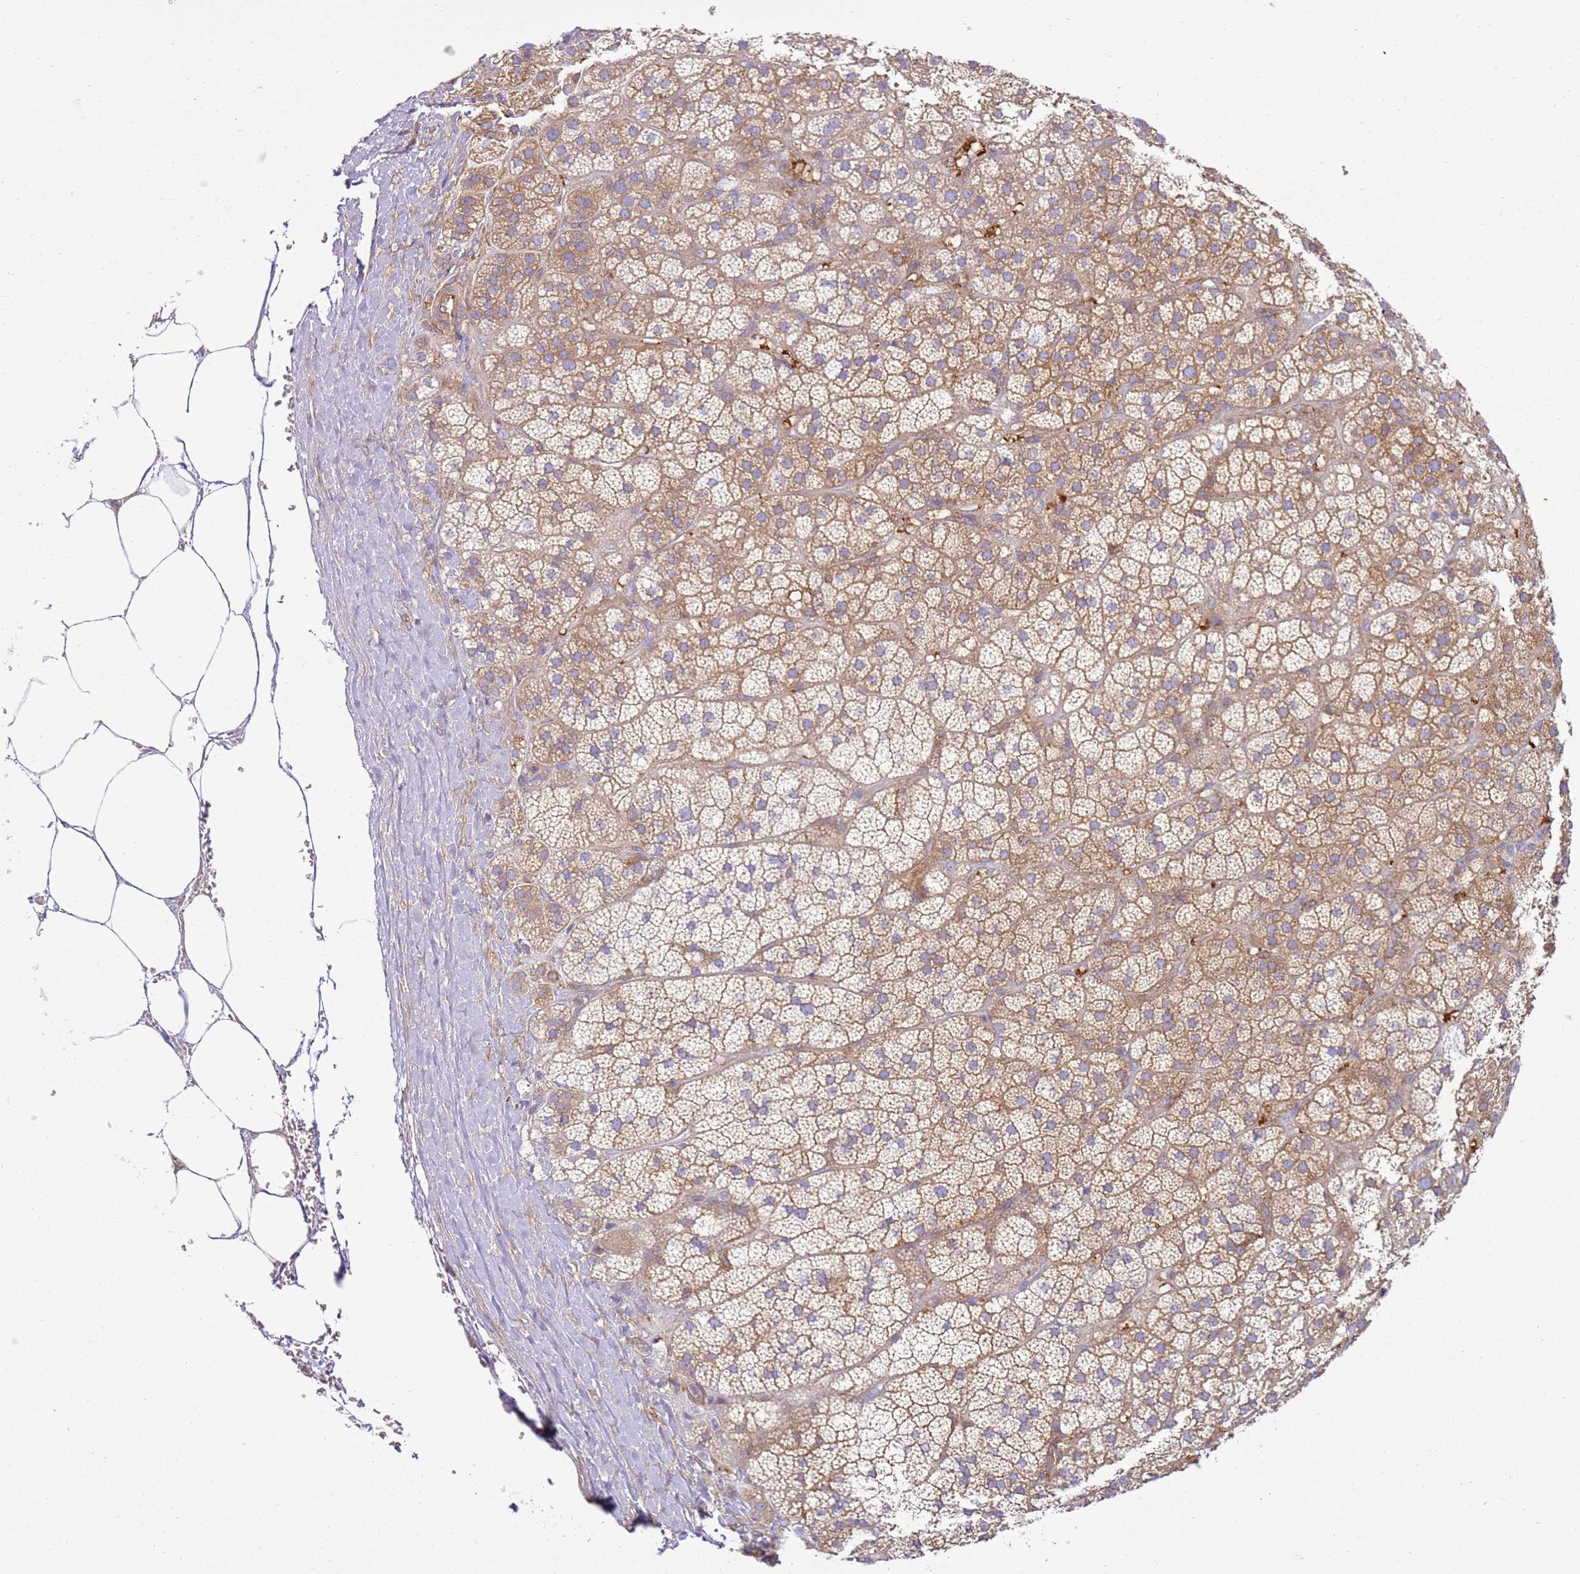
{"staining": {"intensity": "moderate", "quantity": "25%-75%", "location": "cytoplasmic/membranous"}, "tissue": "adrenal gland", "cell_type": "Glandular cells", "image_type": "normal", "snomed": [{"axis": "morphology", "description": "Normal tissue, NOS"}, {"axis": "topography", "description": "Adrenal gland"}], "caption": "Protein expression analysis of normal adrenal gland exhibits moderate cytoplasmic/membranous staining in approximately 25%-75% of glandular cells.", "gene": "SNX21", "patient": {"sex": "female", "age": 70}}